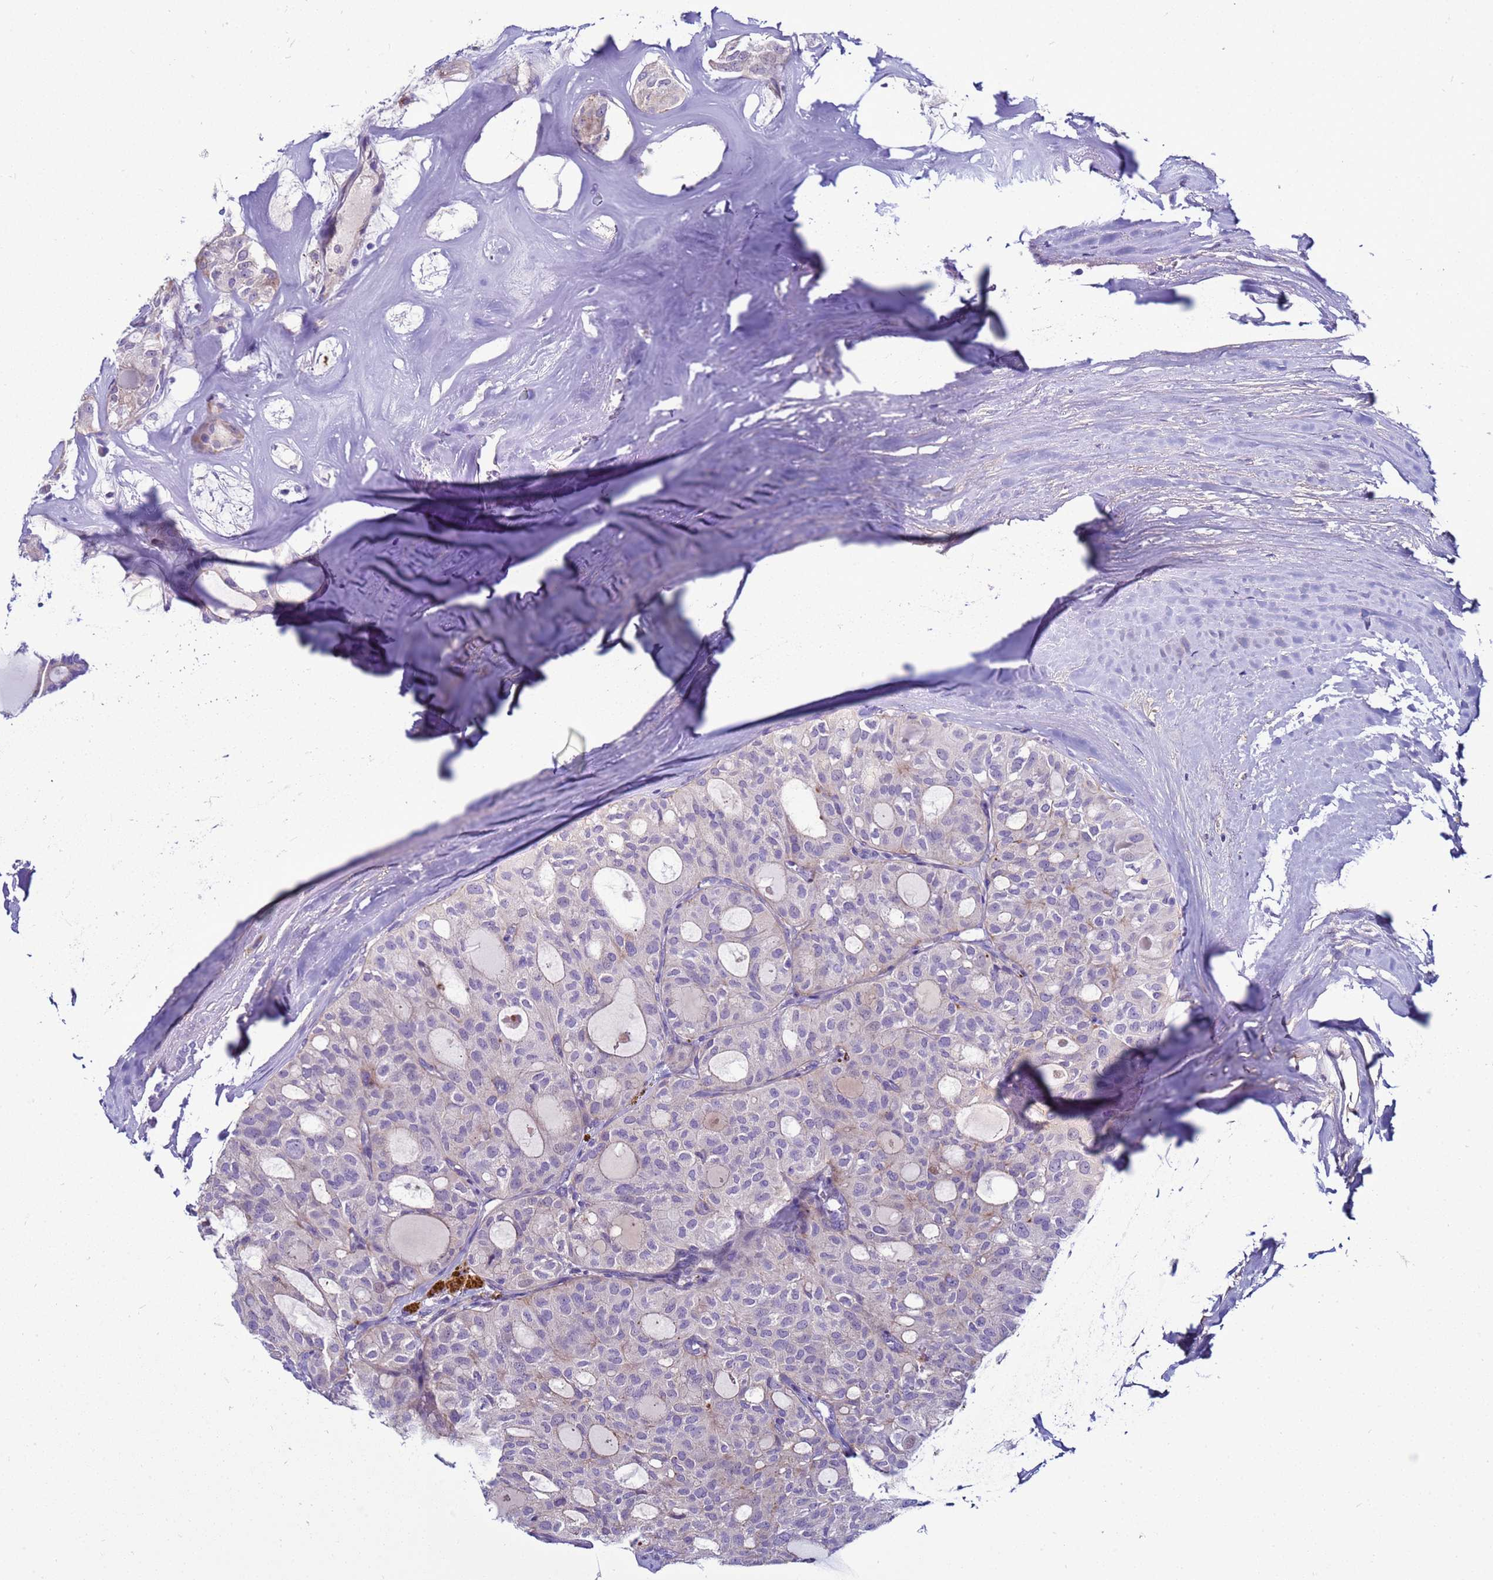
{"staining": {"intensity": "negative", "quantity": "none", "location": "none"}, "tissue": "thyroid cancer", "cell_type": "Tumor cells", "image_type": "cancer", "snomed": [{"axis": "morphology", "description": "Follicular adenoma carcinoma, NOS"}, {"axis": "topography", "description": "Thyroid gland"}], "caption": "Tumor cells are negative for brown protein staining in follicular adenoma carcinoma (thyroid).", "gene": "NAT2", "patient": {"sex": "male", "age": 75}}